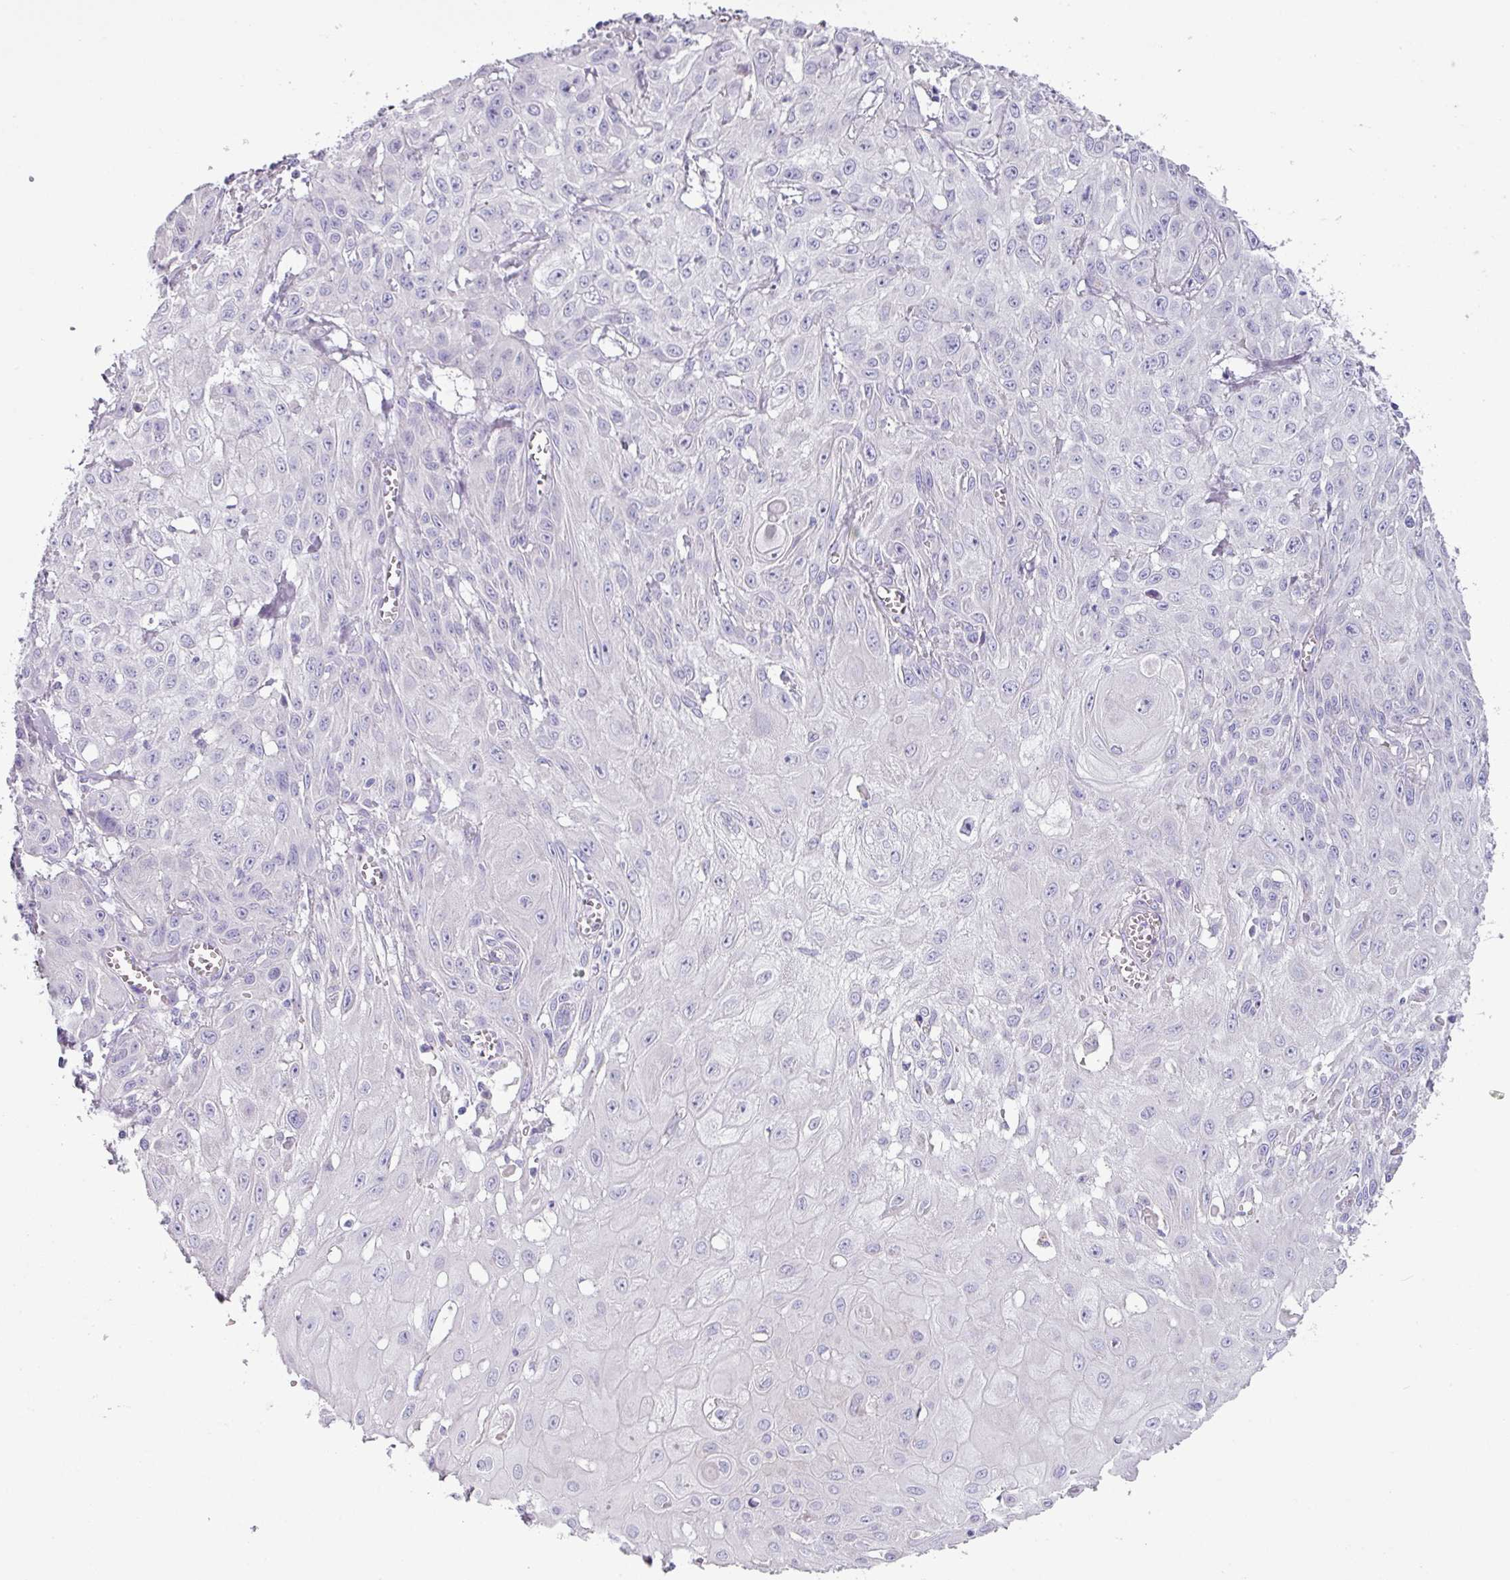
{"staining": {"intensity": "negative", "quantity": "none", "location": "none"}, "tissue": "skin cancer", "cell_type": "Tumor cells", "image_type": "cancer", "snomed": [{"axis": "morphology", "description": "Squamous cell carcinoma, NOS"}, {"axis": "topography", "description": "Skin"}, {"axis": "topography", "description": "Vulva"}], "caption": "An immunohistochemistry histopathology image of skin squamous cell carcinoma is shown. There is no staining in tumor cells of skin squamous cell carcinoma.", "gene": "RGS16", "patient": {"sex": "female", "age": 71}}